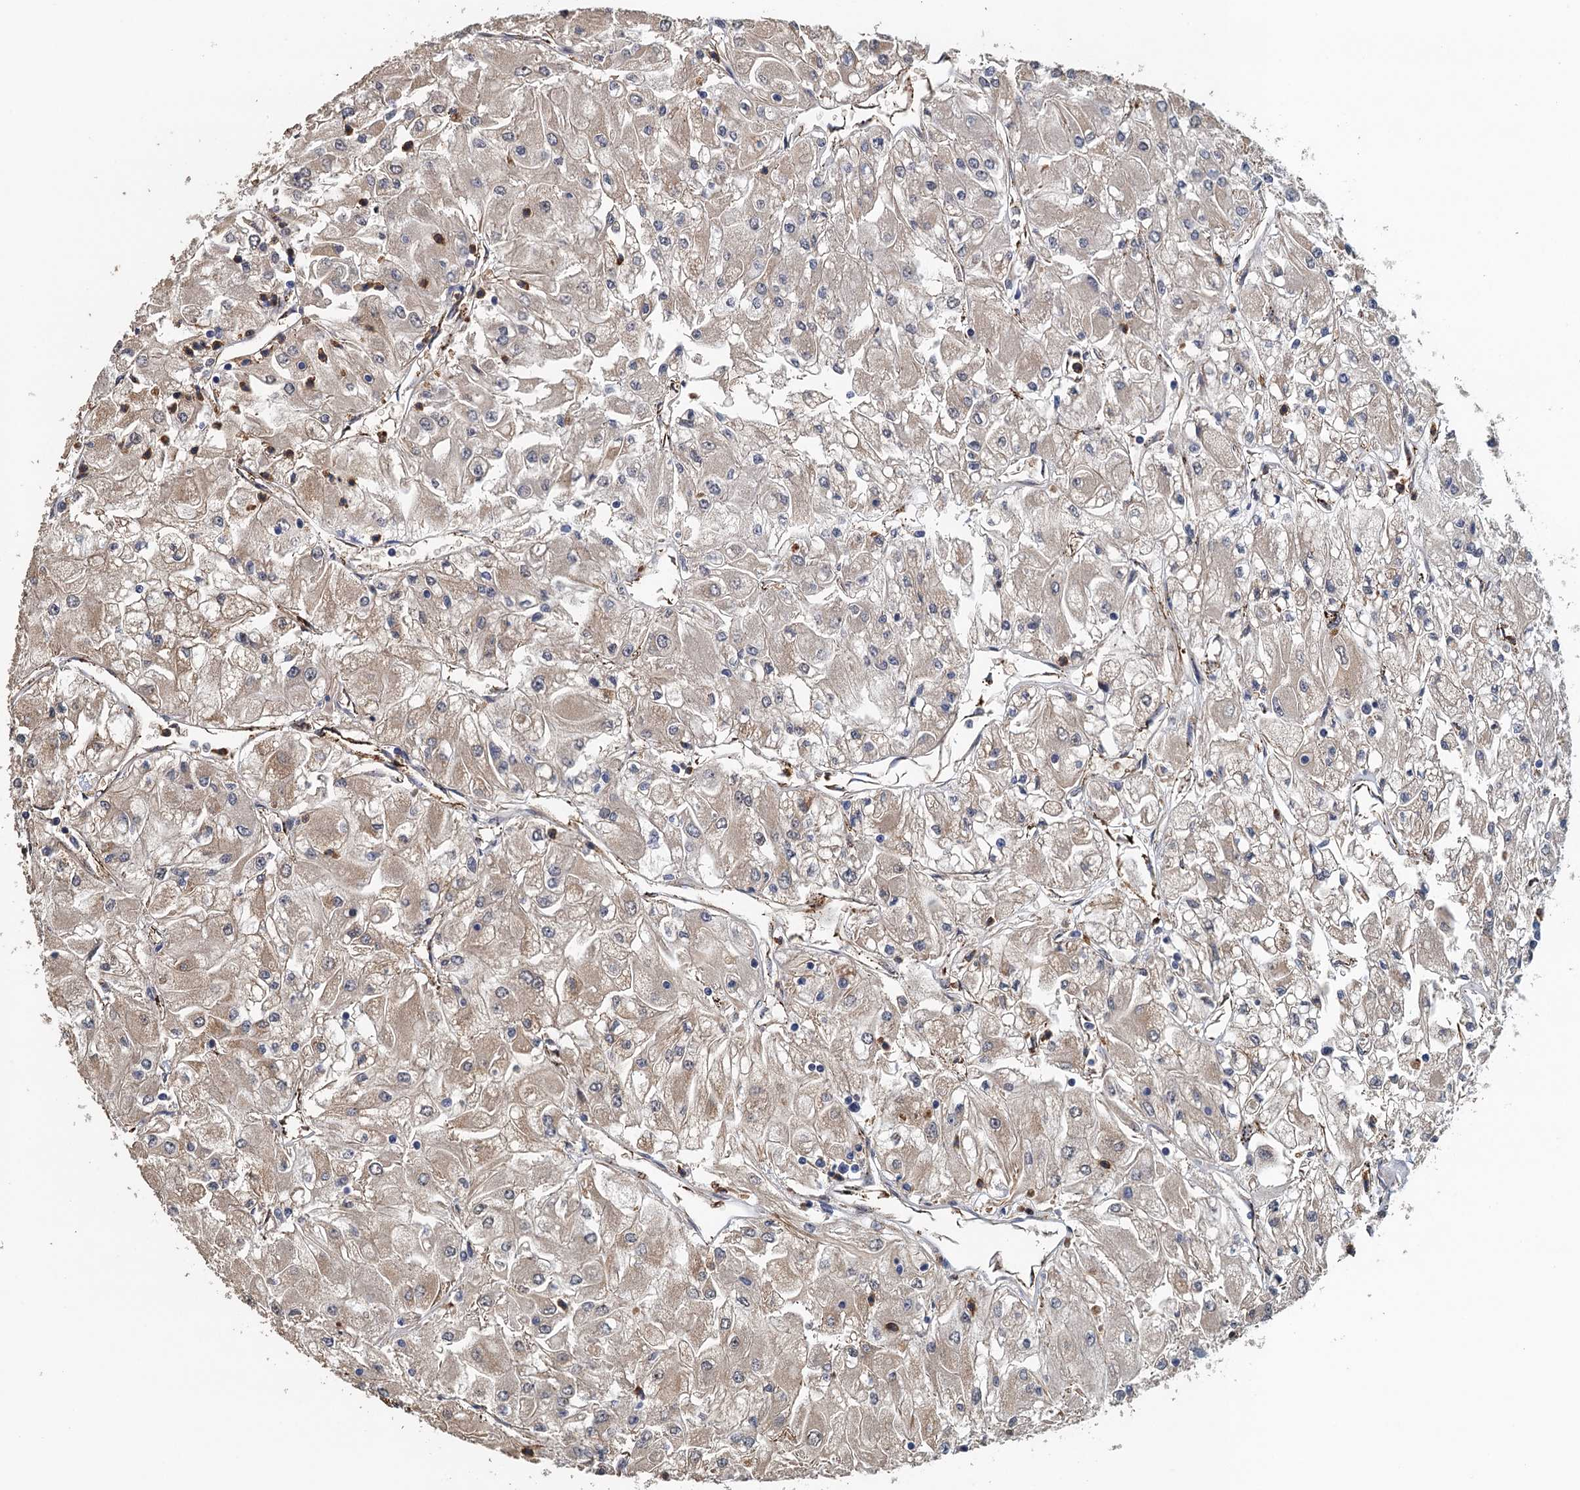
{"staining": {"intensity": "negative", "quantity": "none", "location": "none"}, "tissue": "renal cancer", "cell_type": "Tumor cells", "image_type": "cancer", "snomed": [{"axis": "morphology", "description": "Adenocarcinoma, NOS"}, {"axis": "topography", "description": "Kidney"}], "caption": "Renal cancer was stained to show a protein in brown. There is no significant staining in tumor cells. The staining was performed using DAB (3,3'-diaminobenzidine) to visualize the protein expression in brown, while the nuclei were stained in blue with hematoxylin (Magnification: 20x).", "gene": "ACSBG1", "patient": {"sex": "male", "age": 80}}